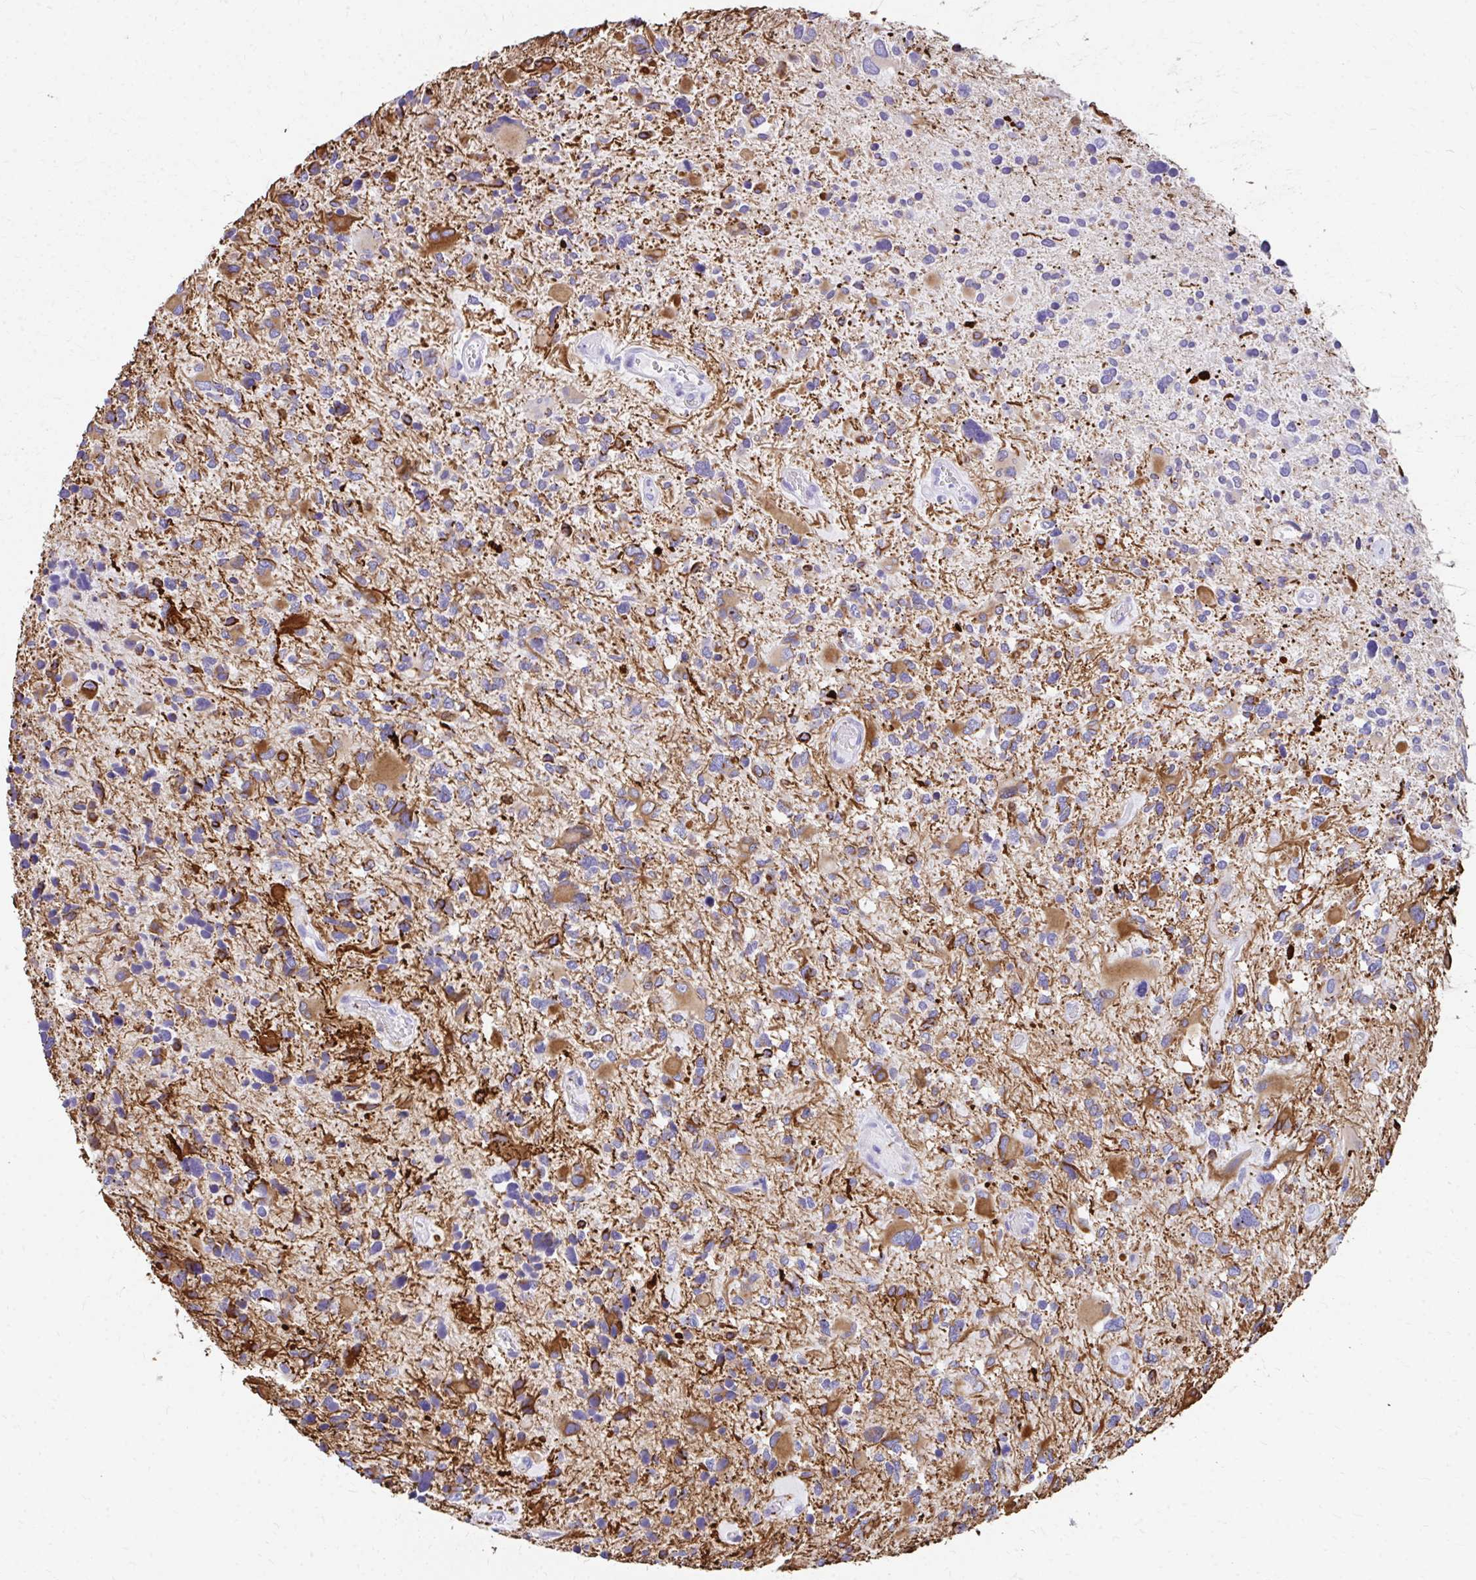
{"staining": {"intensity": "strong", "quantity": "<25%", "location": "cytoplasmic/membranous"}, "tissue": "glioma", "cell_type": "Tumor cells", "image_type": "cancer", "snomed": [{"axis": "morphology", "description": "Glioma, malignant, High grade"}, {"axis": "topography", "description": "Brain"}], "caption": "The photomicrograph reveals staining of glioma, revealing strong cytoplasmic/membranous protein expression (brown color) within tumor cells. The staining was performed using DAB to visualize the protein expression in brown, while the nuclei were stained in blue with hematoxylin (Magnification: 20x).", "gene": "ZNF699", "patient": {"sex": "female", "age": 11}}